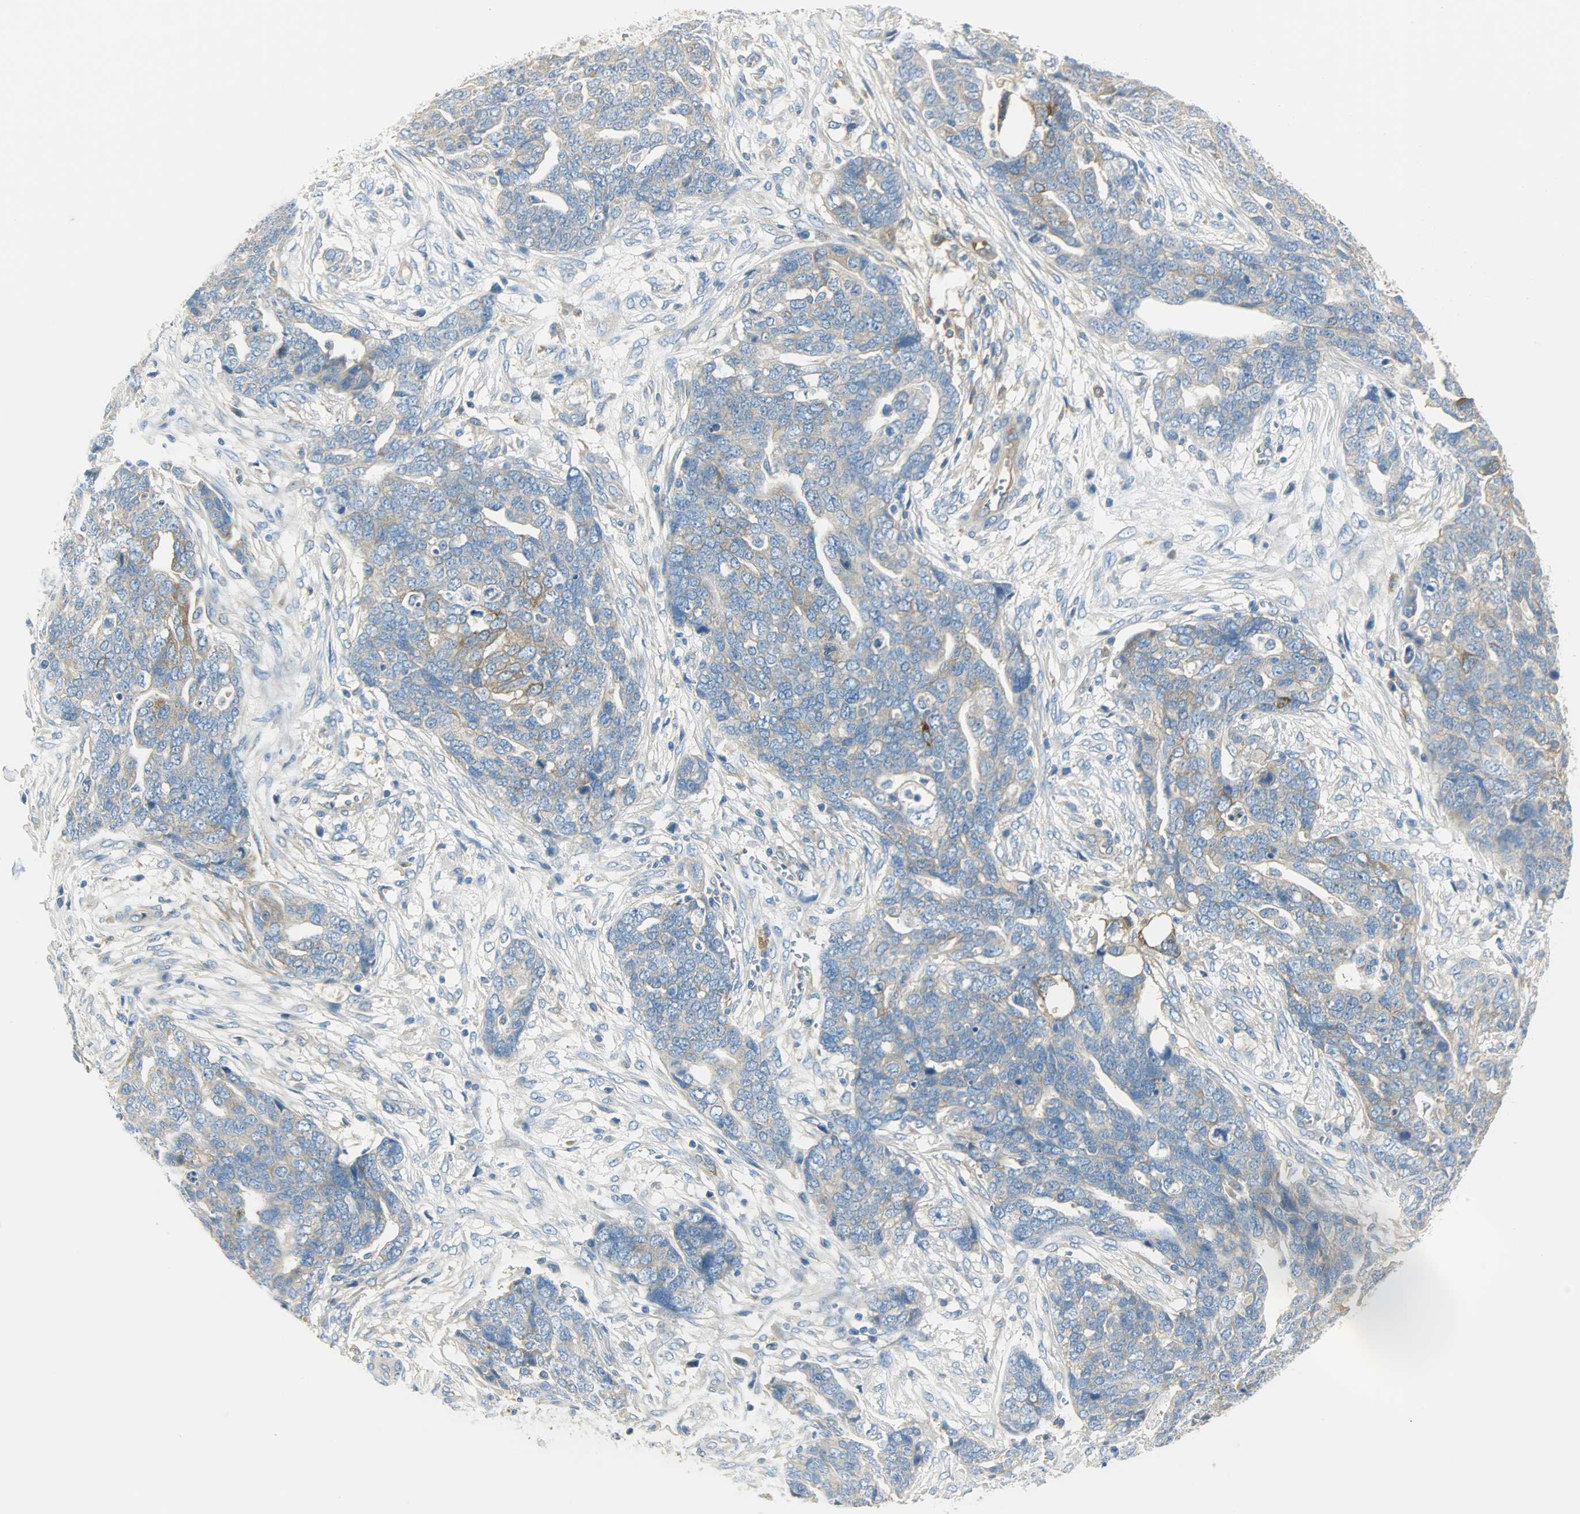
{"staining": {"intensity": "moderate", "quantity": "25%-75%", "location": "cytoplasmic/membranous"}, "tissue": "ovarian cancer", "cell_type": "Tumor cells", "image_type": "cancer", "snomed": [{"axis": "morphology", "description": "Normal tissue, NOS"}, {"axis": "morphology", "description": "Cystadenocarcinoma, serous, NOS"}, {"axis": "topography", "description": "Fallopian tube"}, {"axis": "topography", "description": "Ovary"}], "caption": "Protein staining by IHC displays moderate cytoplasmic/membranous staining in about 25%-75% of tumor cells in serous cystadenocarcinoma (ovarian). (DAB (3,3'-diaminobenzidine) = brown stain, brightfield microscopy at high magnification).", "gene": "WARS1", "patient": {"sex": "female", "age": 56}}